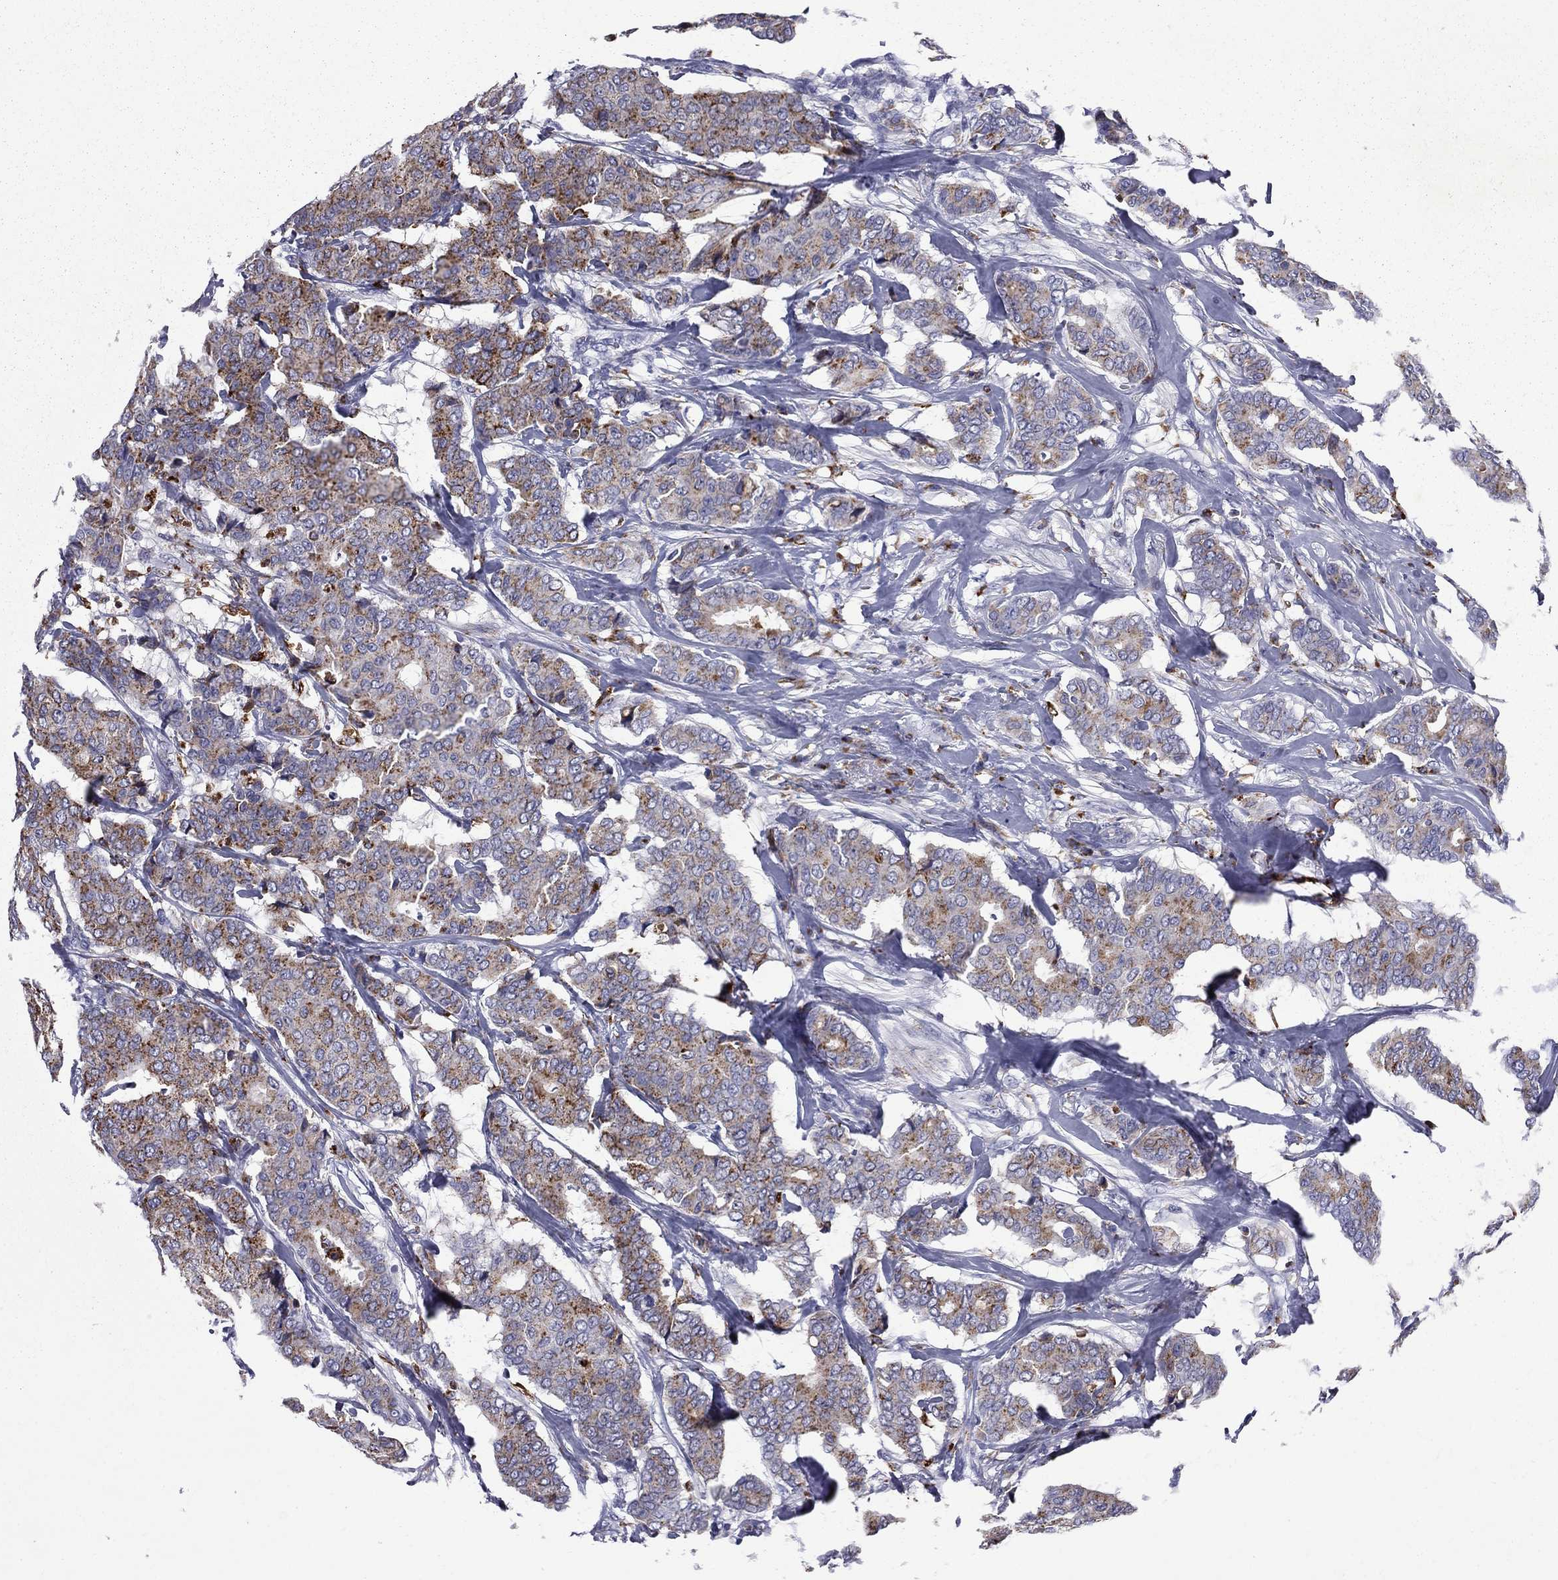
{"staining": {"intensity": "strong", "quantity": "25%-75%", "location": "cytoplasmic/membranous"}, "tissue": "breast cancer", "cell_type": "Tumor cells", "image_type": "cancer", "snomed": [{"axis": "morphology", "description": "Duct carcinoma"}, {"axis": "topography", "description": "Breast"}], "caption": "Breast cancer (intraductal carcinoma) stained with a brown dye shows strong cytoplasmic/membranous positive expression in approximately 25%-75% of tumor cells.", "gene": "MADCAM1", "patient": {"sex": "female", "age": 75}}